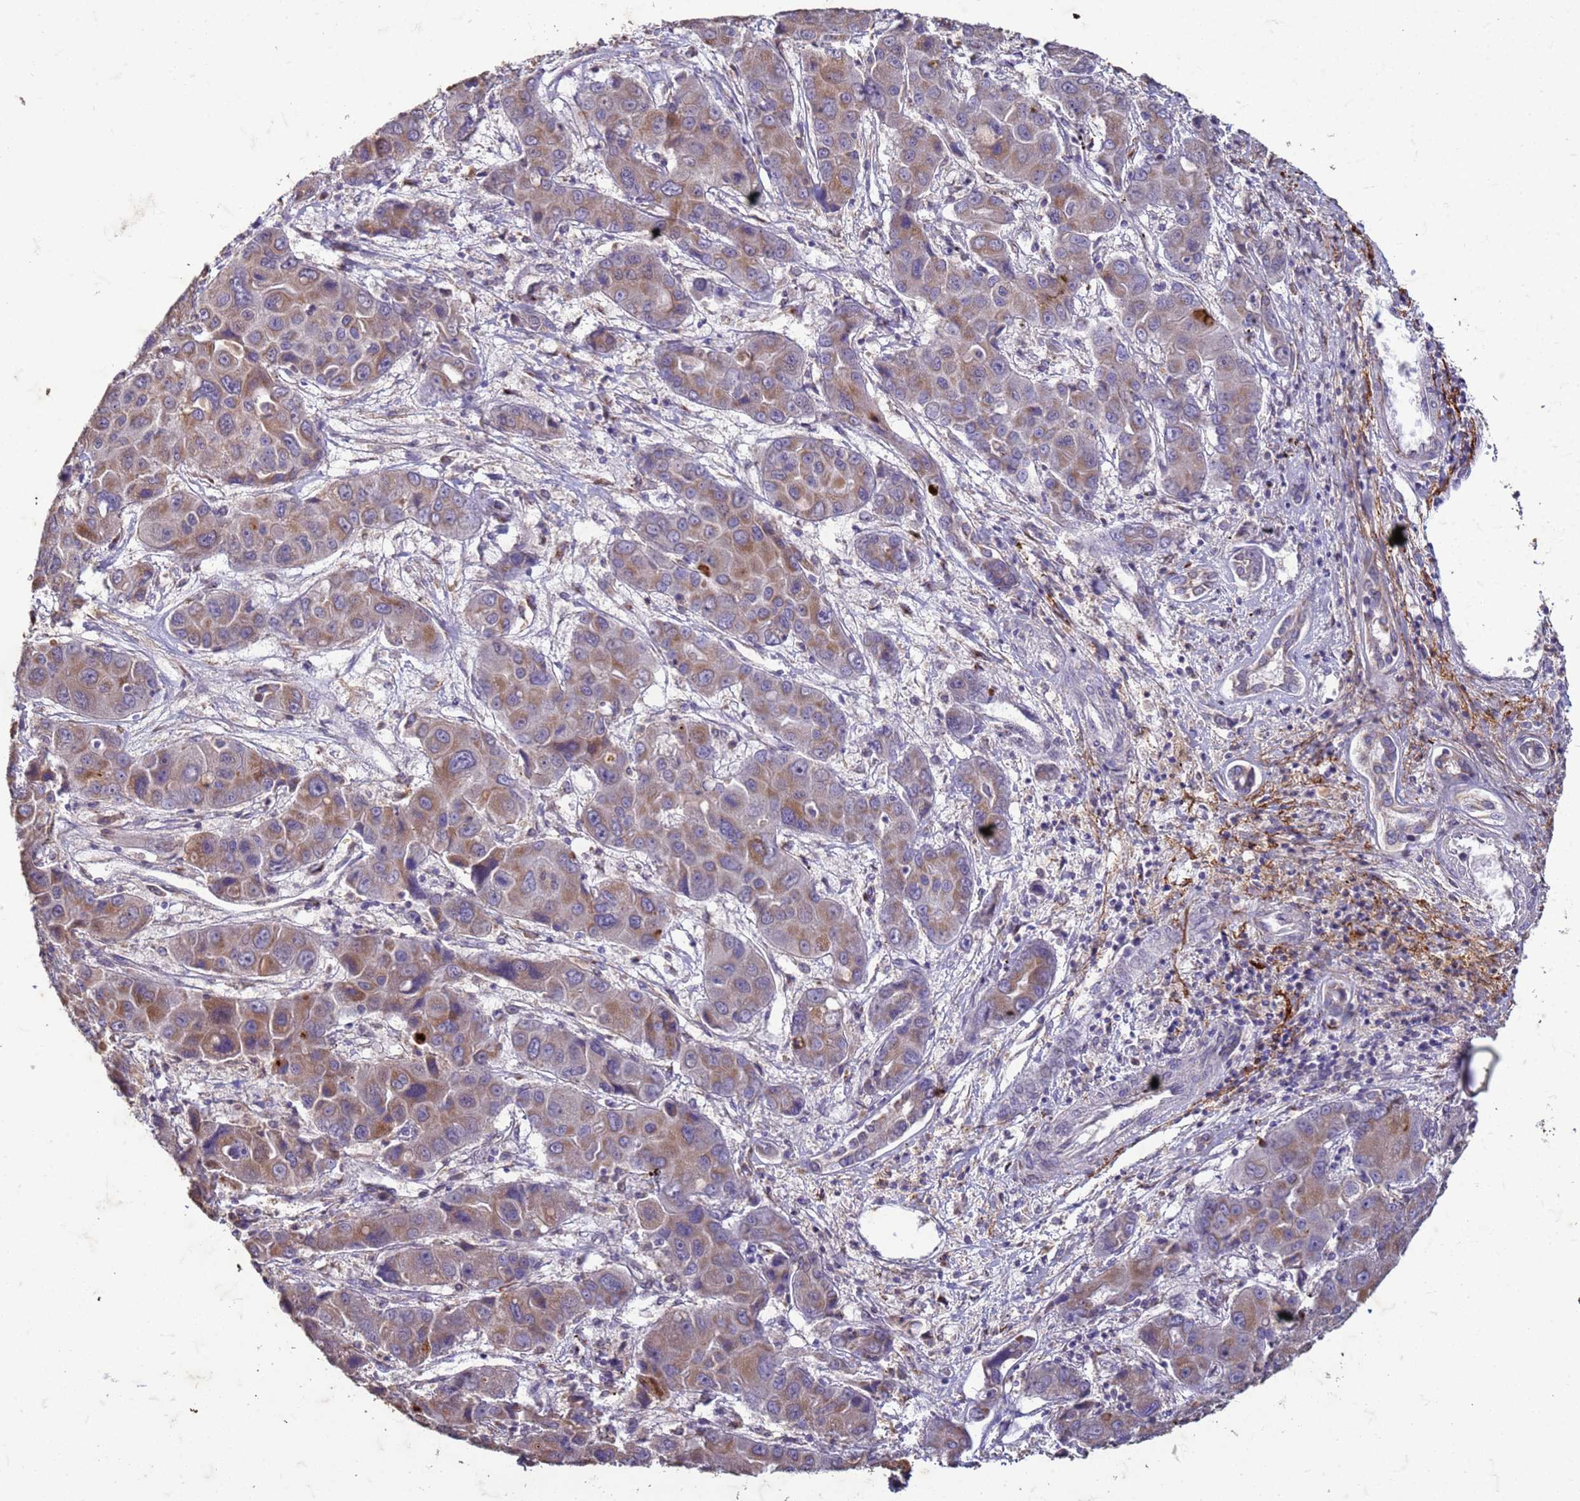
{"staining": {"intensity": "moderate", "quantity": "25%-75%", "location": "cytoplasmic/membranous"}, "tissue": "liver cancer", "cell_type": "Tumor cells", "image_type": "cancer", "snomed": [{"axis": "morphology", "description": "Cholangiocarcinoma"}, {"axis": "topography", "description": "Liver"}], "caption": "Human liver cholangiocarcinoma stained for a protein (brown) exhibits moderate cytoplasmic/membranous positive expression in about 25%-75% of tumor cells.", "gene": "SLC25A15", "patient": {"sex": "male", "age": 67}}